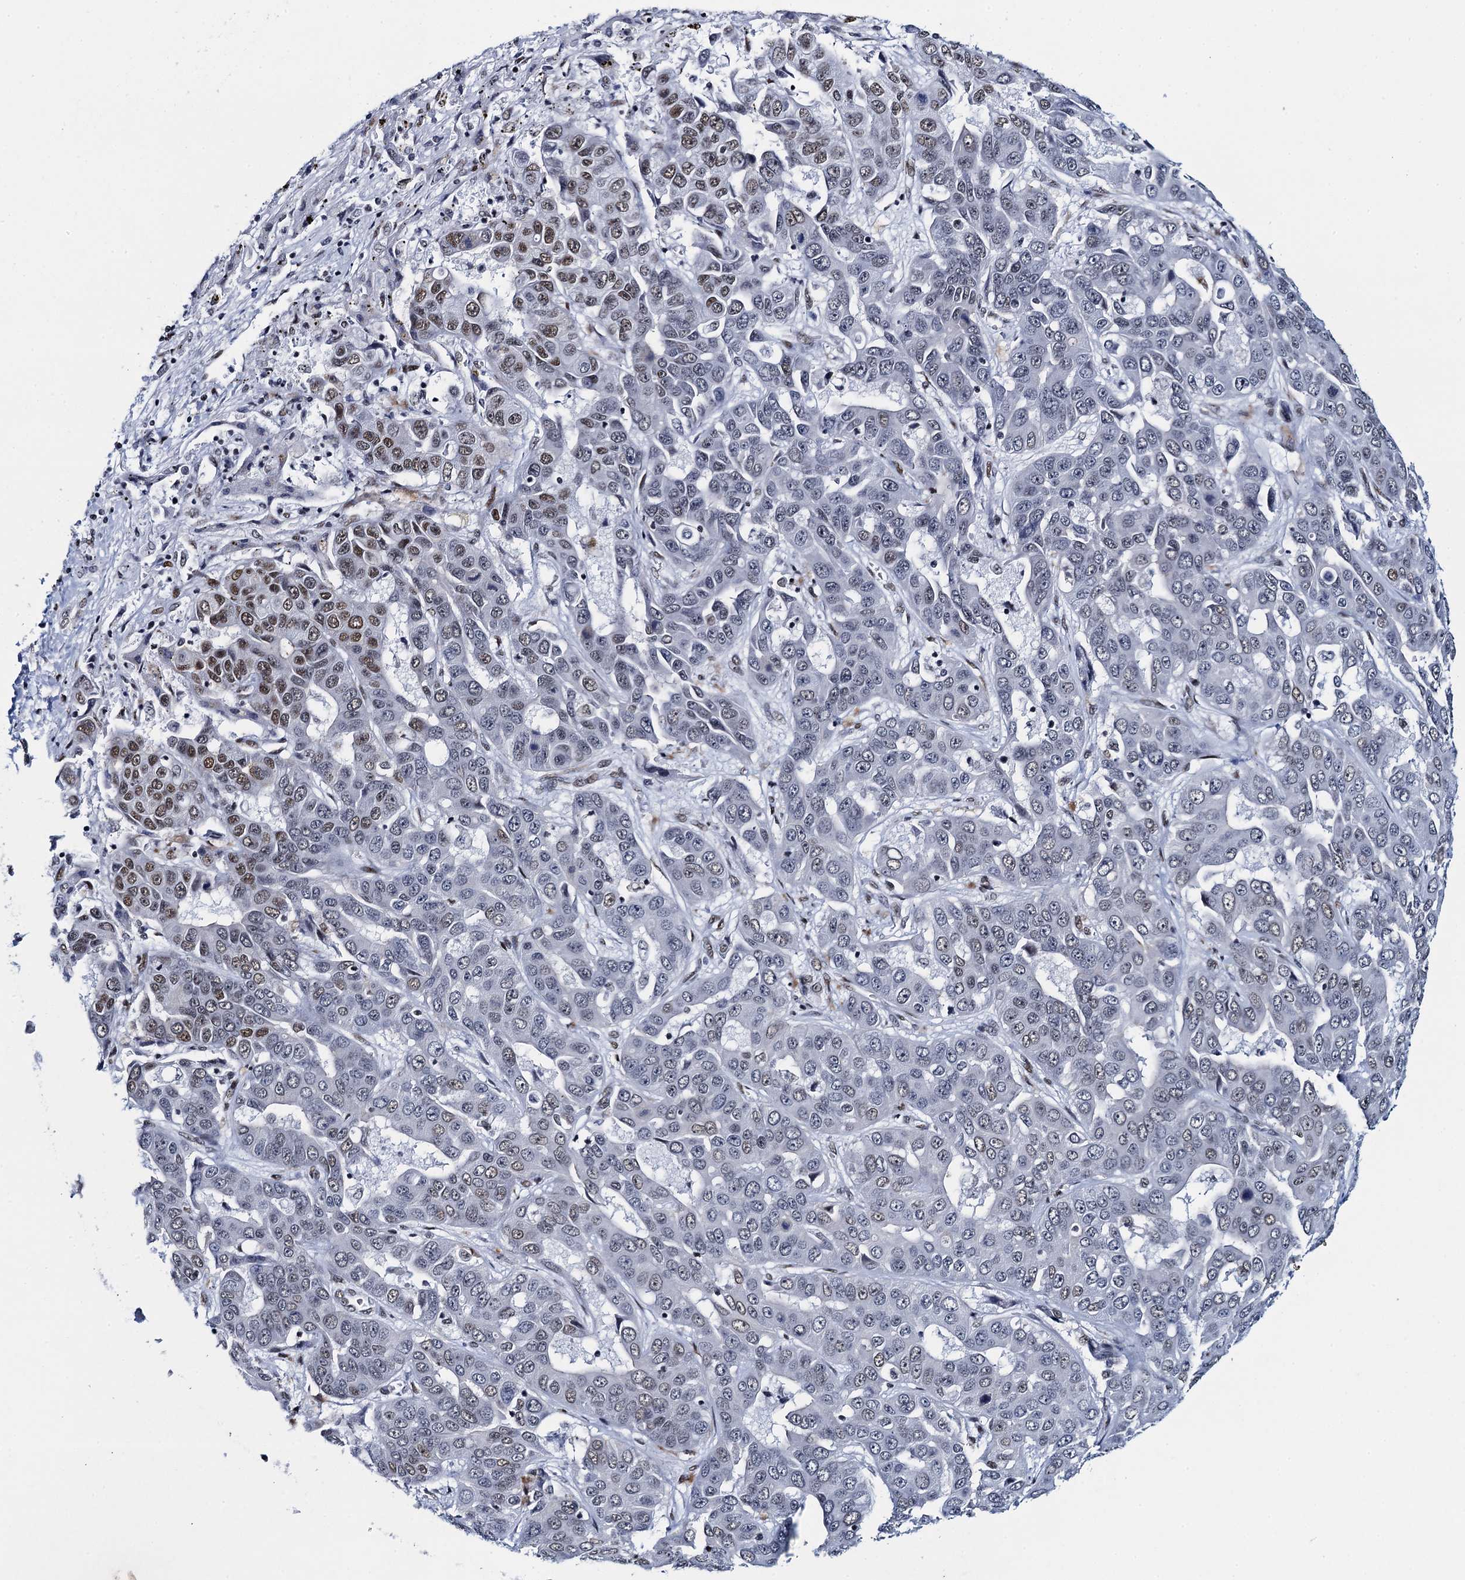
{"staining": {"intensity": "moderate", "quantity": "<25%", "location": "nuclear"}, "tissue": "liver cancer", "cell_type": "Tumor cells", "image_type": "cancer", "snomed": [{"axis": "morphology", "description": "Cholangiocarcinoma"}, {"axis": "topography", "description": "Liver"}], "caption": "Human liver cancer (cholangiocarcinoma) stained with a brown dye shows moderate nuclear positive staining in about <25% of tumor cells.", "gene": "HNRNPUL2", "patient": {"sex": "female", "age": 52}}